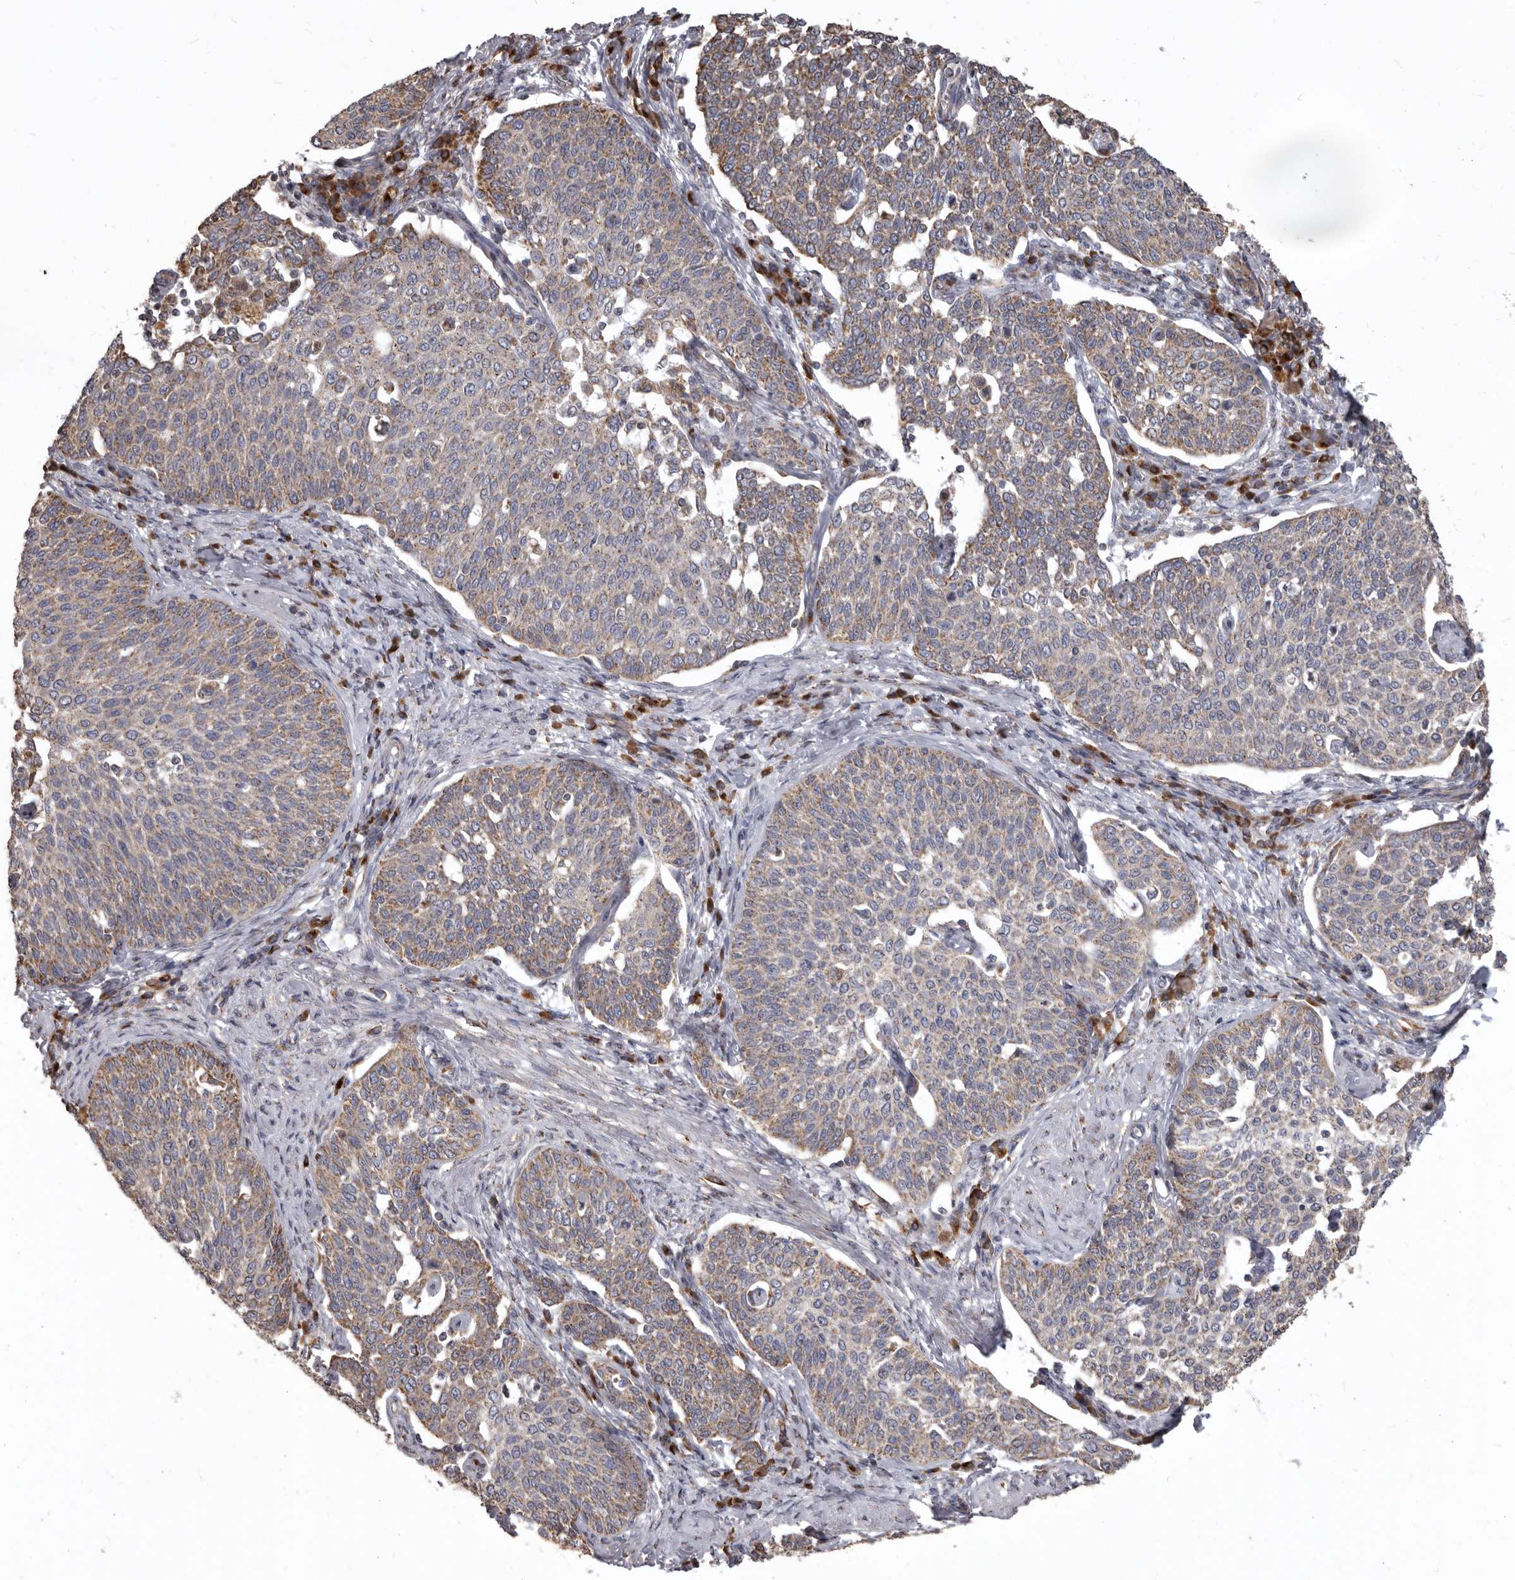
{"staining": {"intensity": "weak", "quantity": ">75%", "location": "cytoplasmic/membranous"}, "tissue": "cervical cancer", "cell_type": "Tumor cells", "image_type": "cancer", "snomed": [{"axis": "morphology", "description": "Squamous cell carcinoma, NOS"}, {"axis": "topography", "description": "Cervix"}], "caption": "Weak cytoplasmic/membranous staining for a protein is present in approximately >75% of tumor cells of cervical squamous cell carcinoma using immunohistochemistry (IHC).", "gene": "CDK5RAP3", "patient": {"sex": "female", "age": 34}}